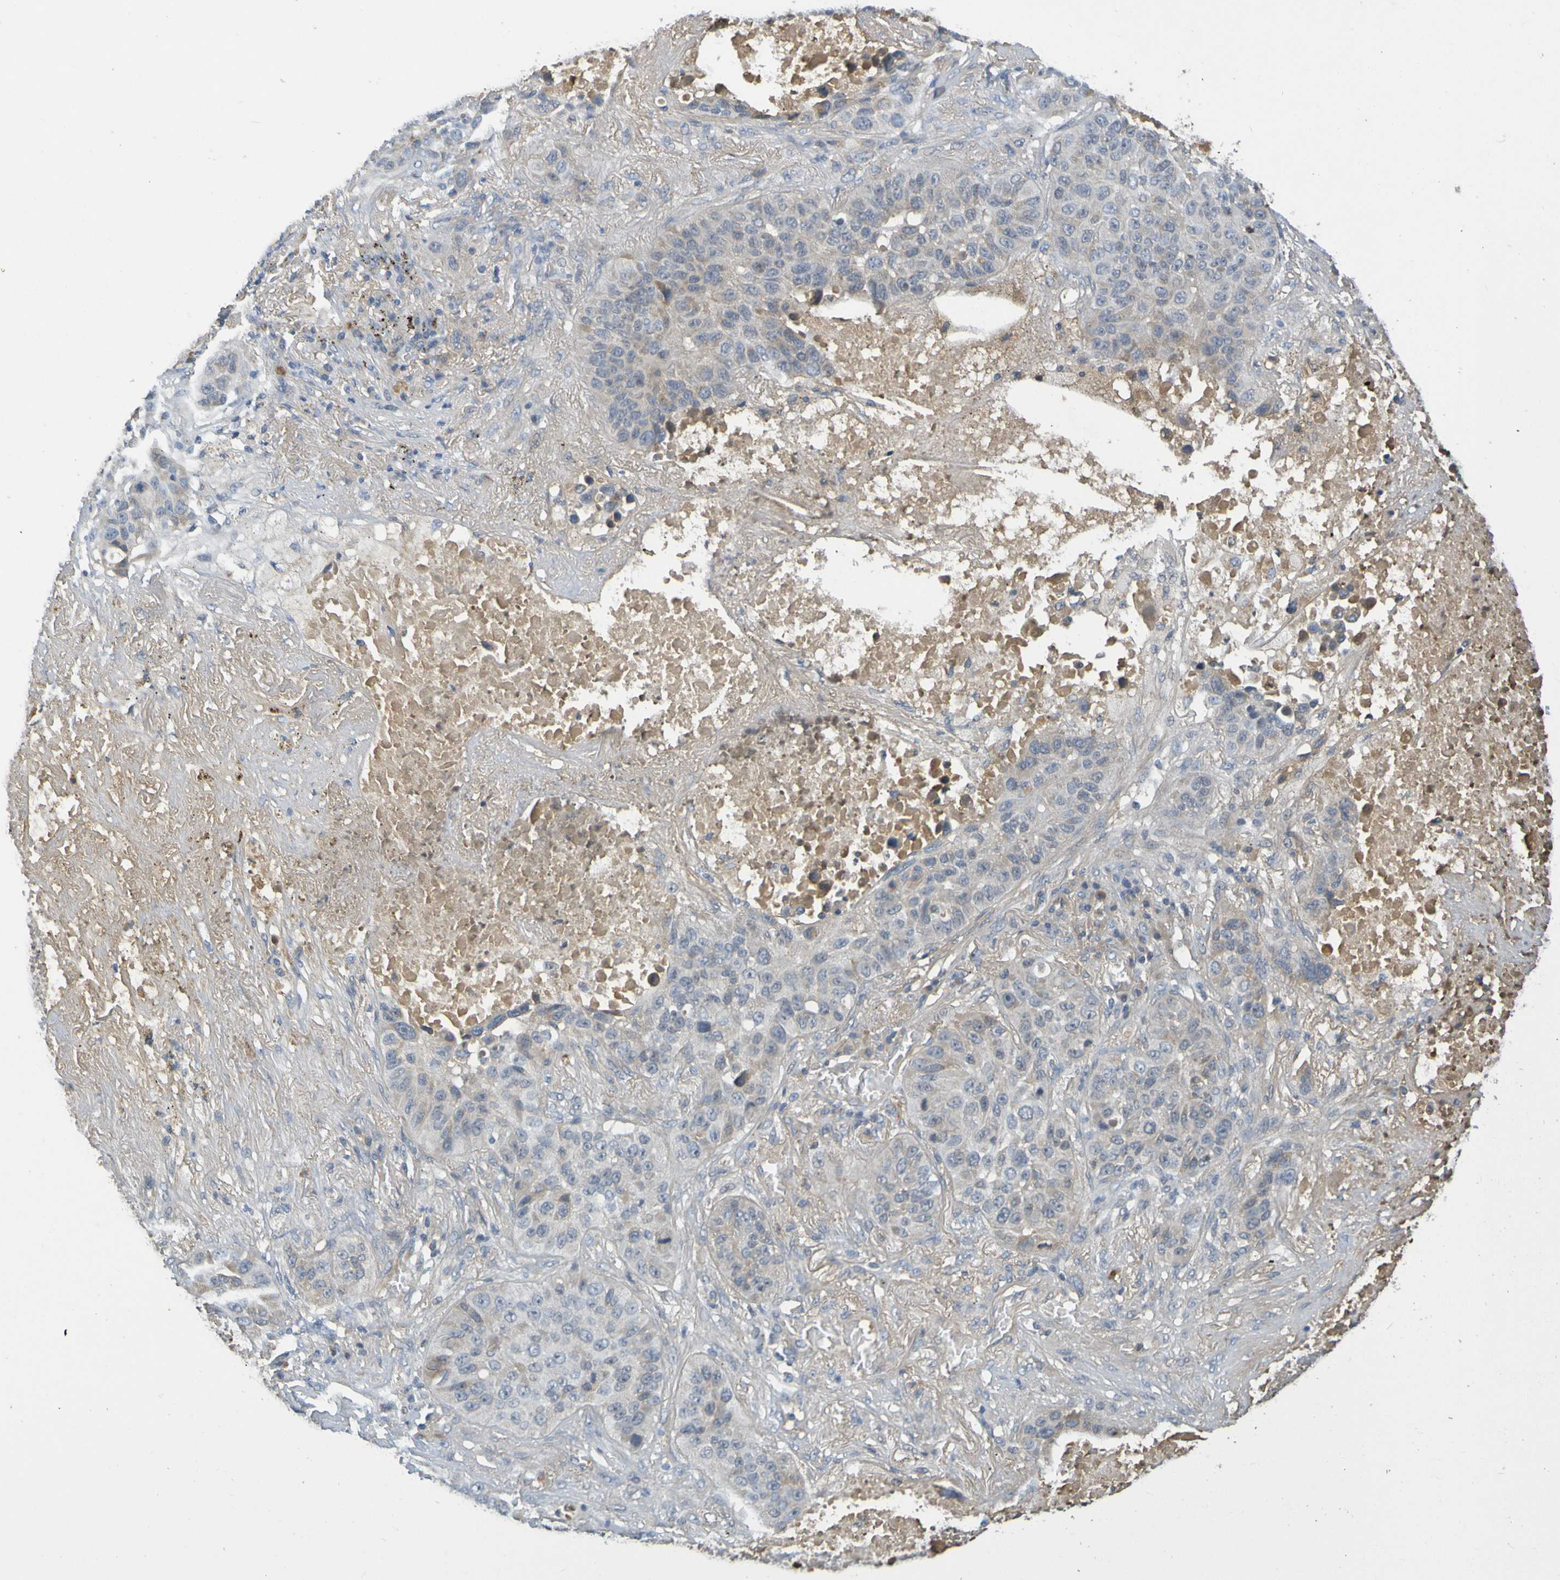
{"staining": {"intensity": "weak", "quantity": "<25%", "location": "cytoplasmic/membranous"}, "tissue": "lung cancer", "cell_type": "Tumor cells", "image_type": "cancer", "snomed": [{"axis": "morphology", "description": "Squamous cell carcinoma, NOS"}, {"axis": "topography", "description": "Lung"}], "caption": "Tumor cells show no significant positivity in lung squamous cell carcinoma.", "gene": "C1QA", "patient": {"sex": "male", "age": 57}}